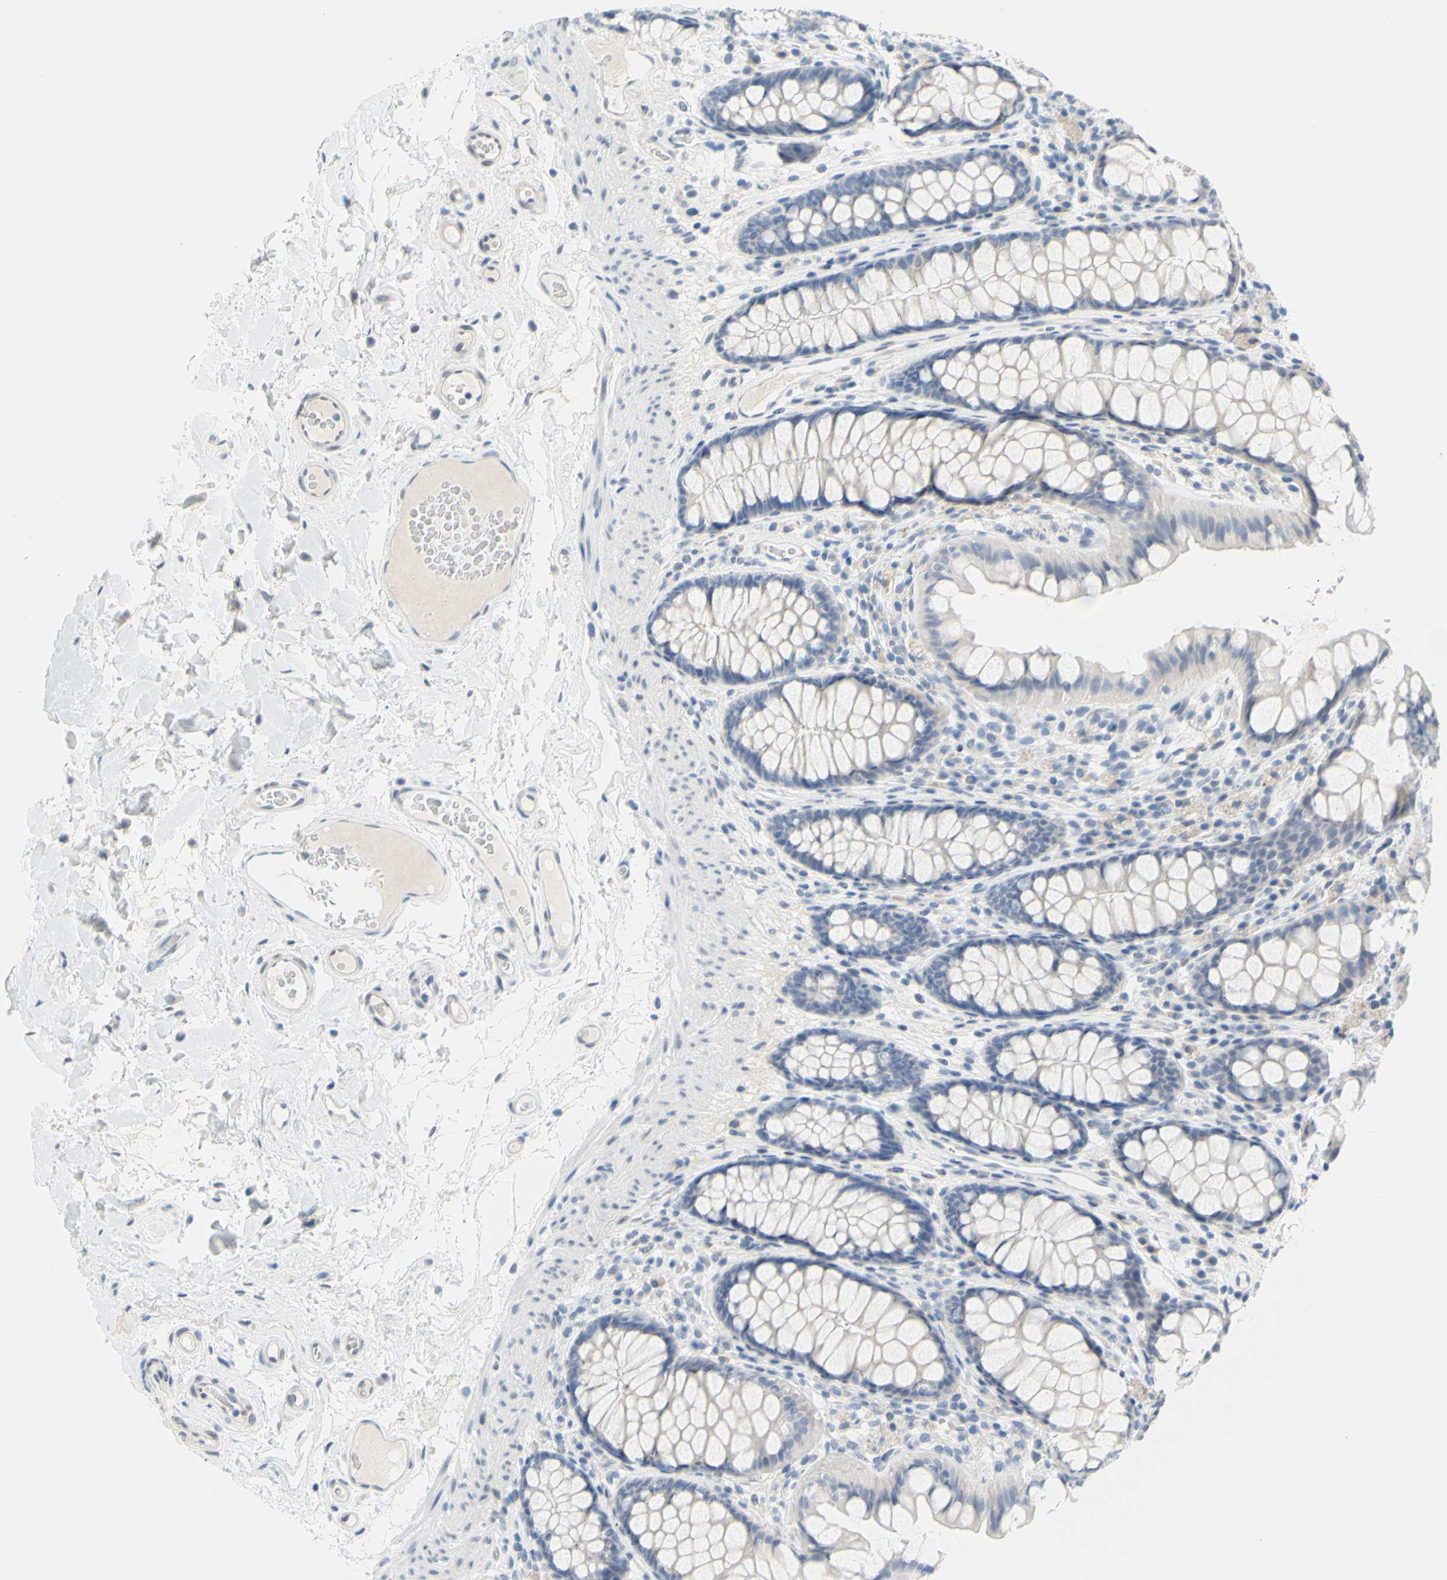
{"staining": {"intensity": "negative", "quantity": "none", "location": "none"}, "tissue": "colon", "cell_type": "Endothelial cells", "image_type": "normal", "snomed": [{"axis": "morphology", "description": "Normal tissue, NOS"}, {"axis": "topography", "description": "Colon"}], "caption": "Protein analysis of normal colon shows no significant positivity in endothelial cells. The staining is performed using DAB brown chromogen with nuclei counter-stained in using hematoxylin.", "gene": "DCT", "patient": {"sex": "female", "age": 55}}